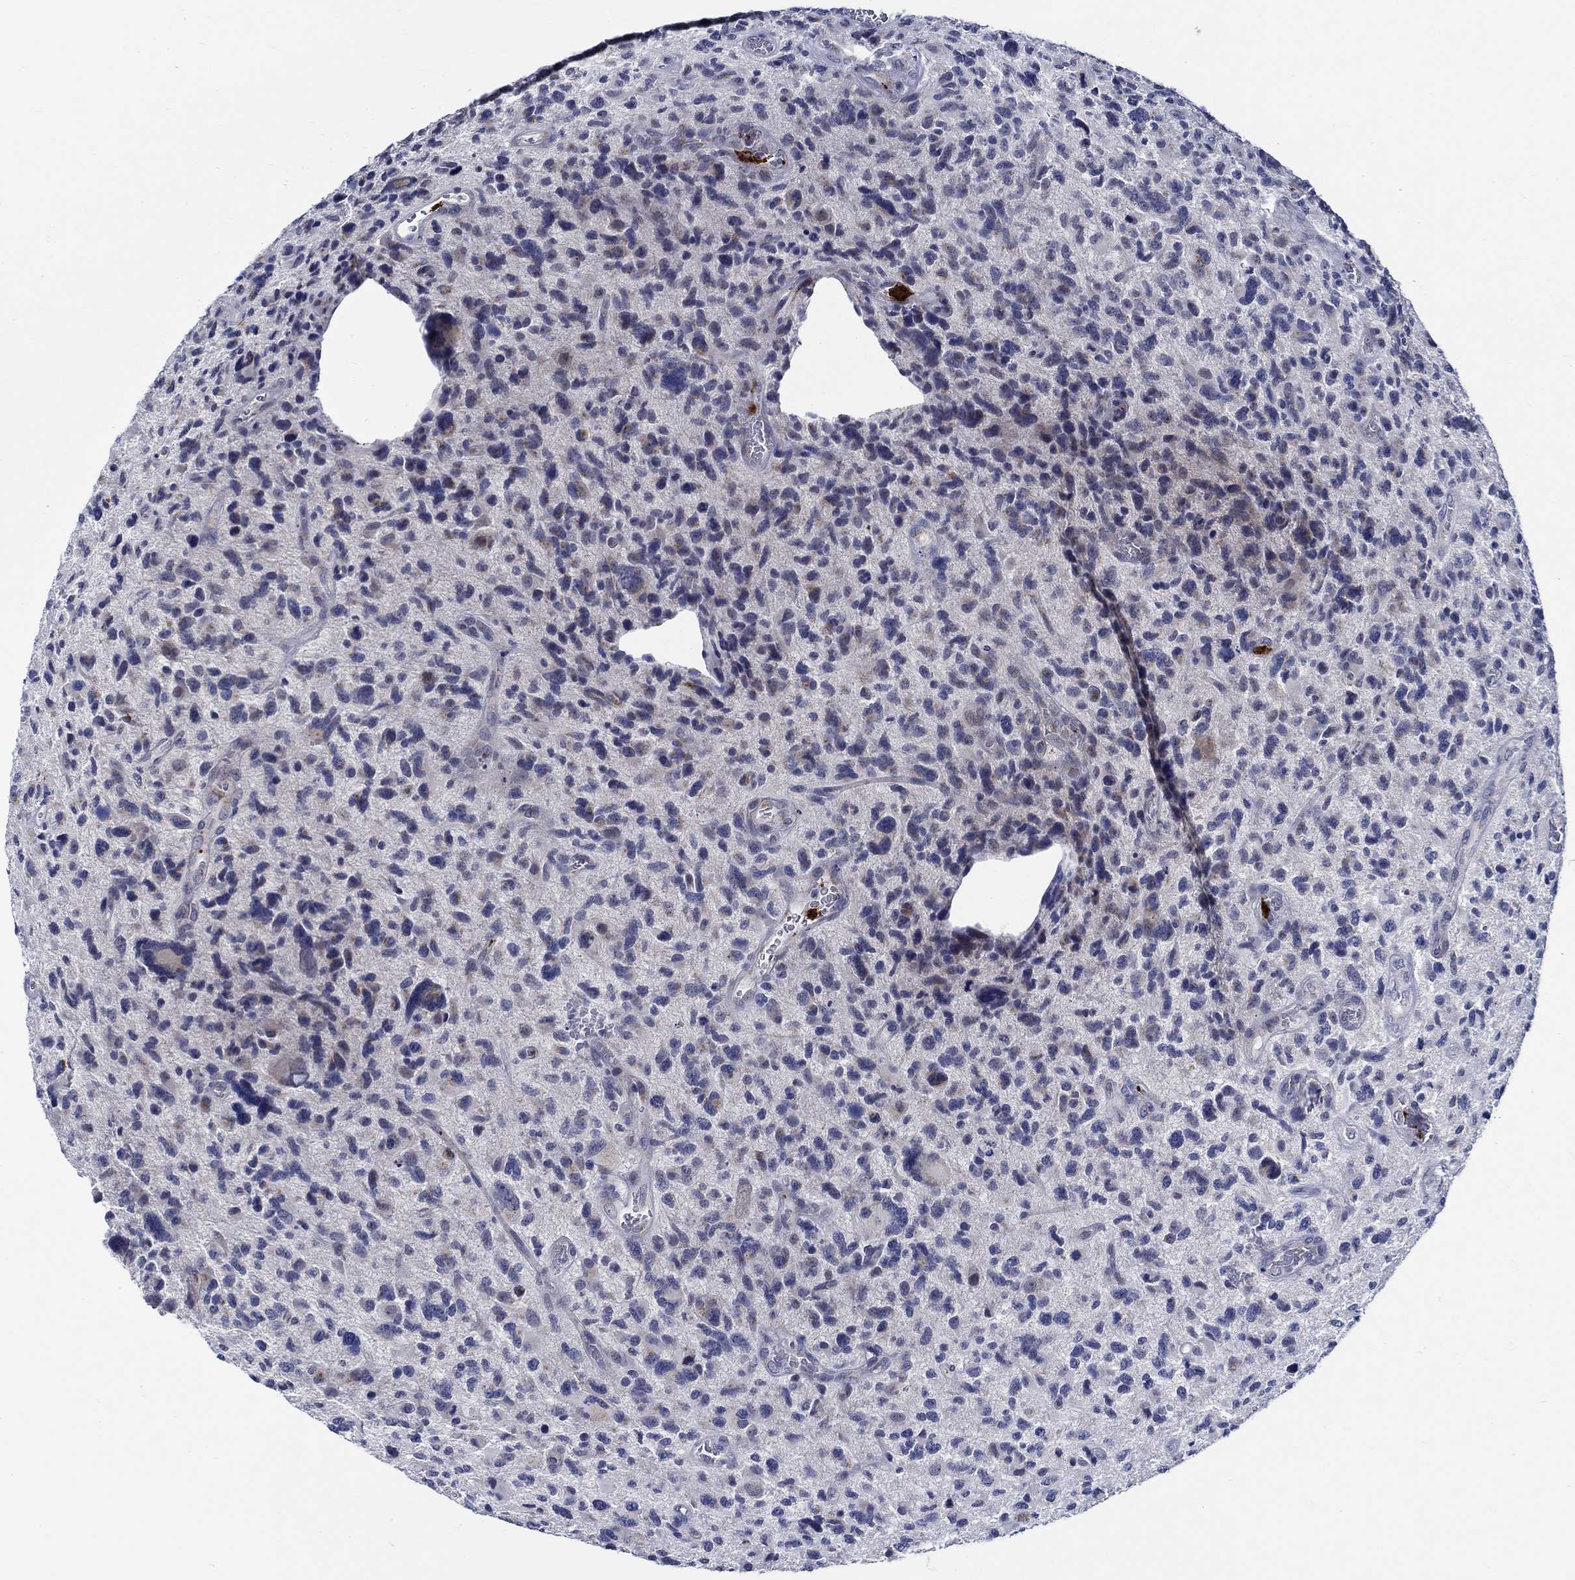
{"staining": {"intensity": "negative", "quantity": "none", "location": "none"}, "tissue": "glioma", "cell_type": "Tumor cells", "image_type": "cancer", "snomed": [{"axis": "morphology", "description": "Glioma, malignant, NOS"}, {"axis": "morphology", "description": "Glioma, malignant, High grade"}, {"axis": "topography", "description": "Brain"}], "caption": "DAB immunohistochemical staining of glioma exhibits no significant staining in tumor cells.", "gene": "ALOX12", "patient": {"sex": "female", "age": 71}}